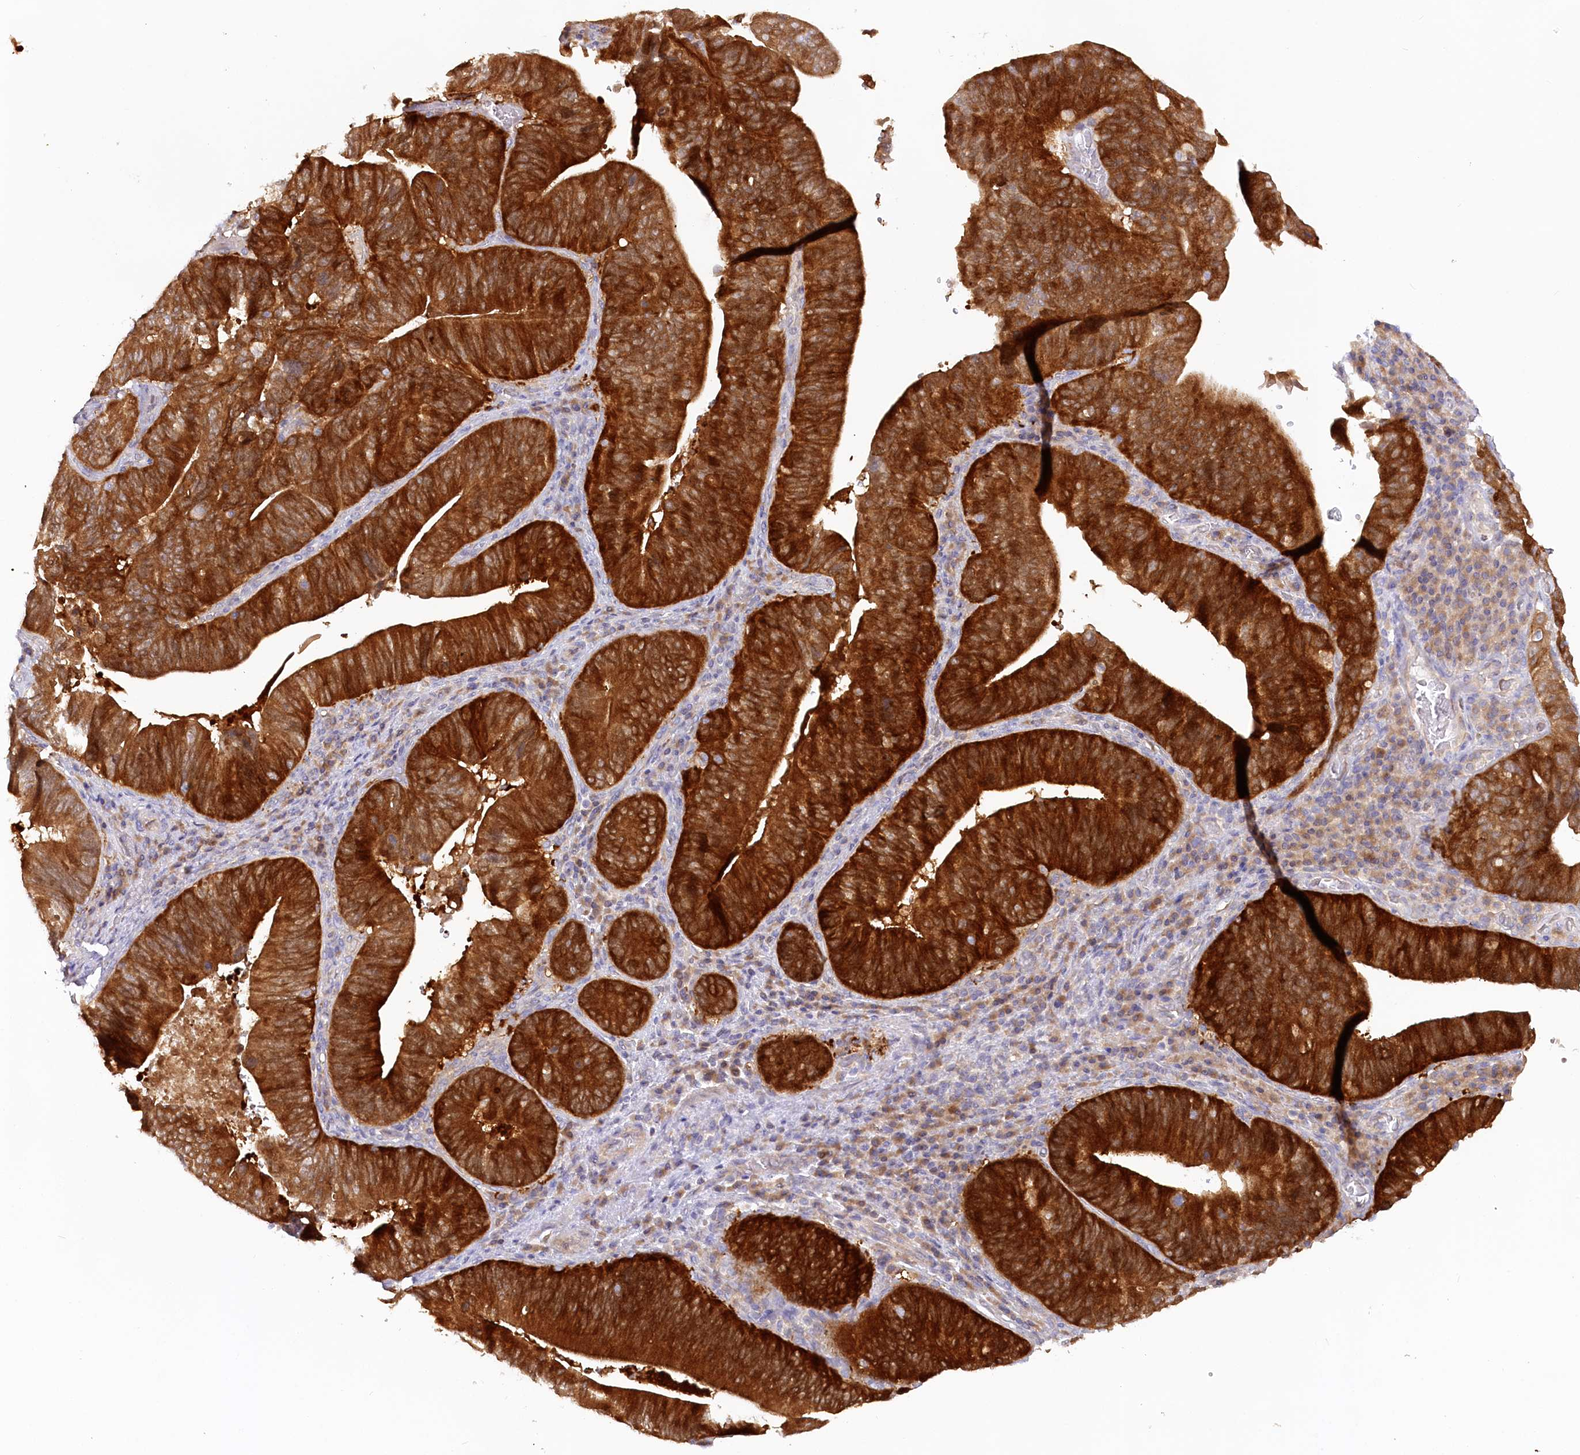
{"staining": {"intensity": "strong", "quantity": ">75%", "location": "cytoplasmic/membranous"}, "tissue": "pancreatic cancer", "cell_type": "Tumor cells", "image_type": "cancer", "snomed": [{"axis": "morphology", "description": "Adenocarcinoma, NOS"}, {"axis": "topography", "description": "Pancreas"}], "caption": "Brown immunohistochemical staining in human pancreatic cancer (adenocarcinoma) exhibits strong cytoplasmic/membranous staining in approximately >75% of tumor cells.", "gene": "PAIP2", "patient": {"sex": "male", "age": 63}}